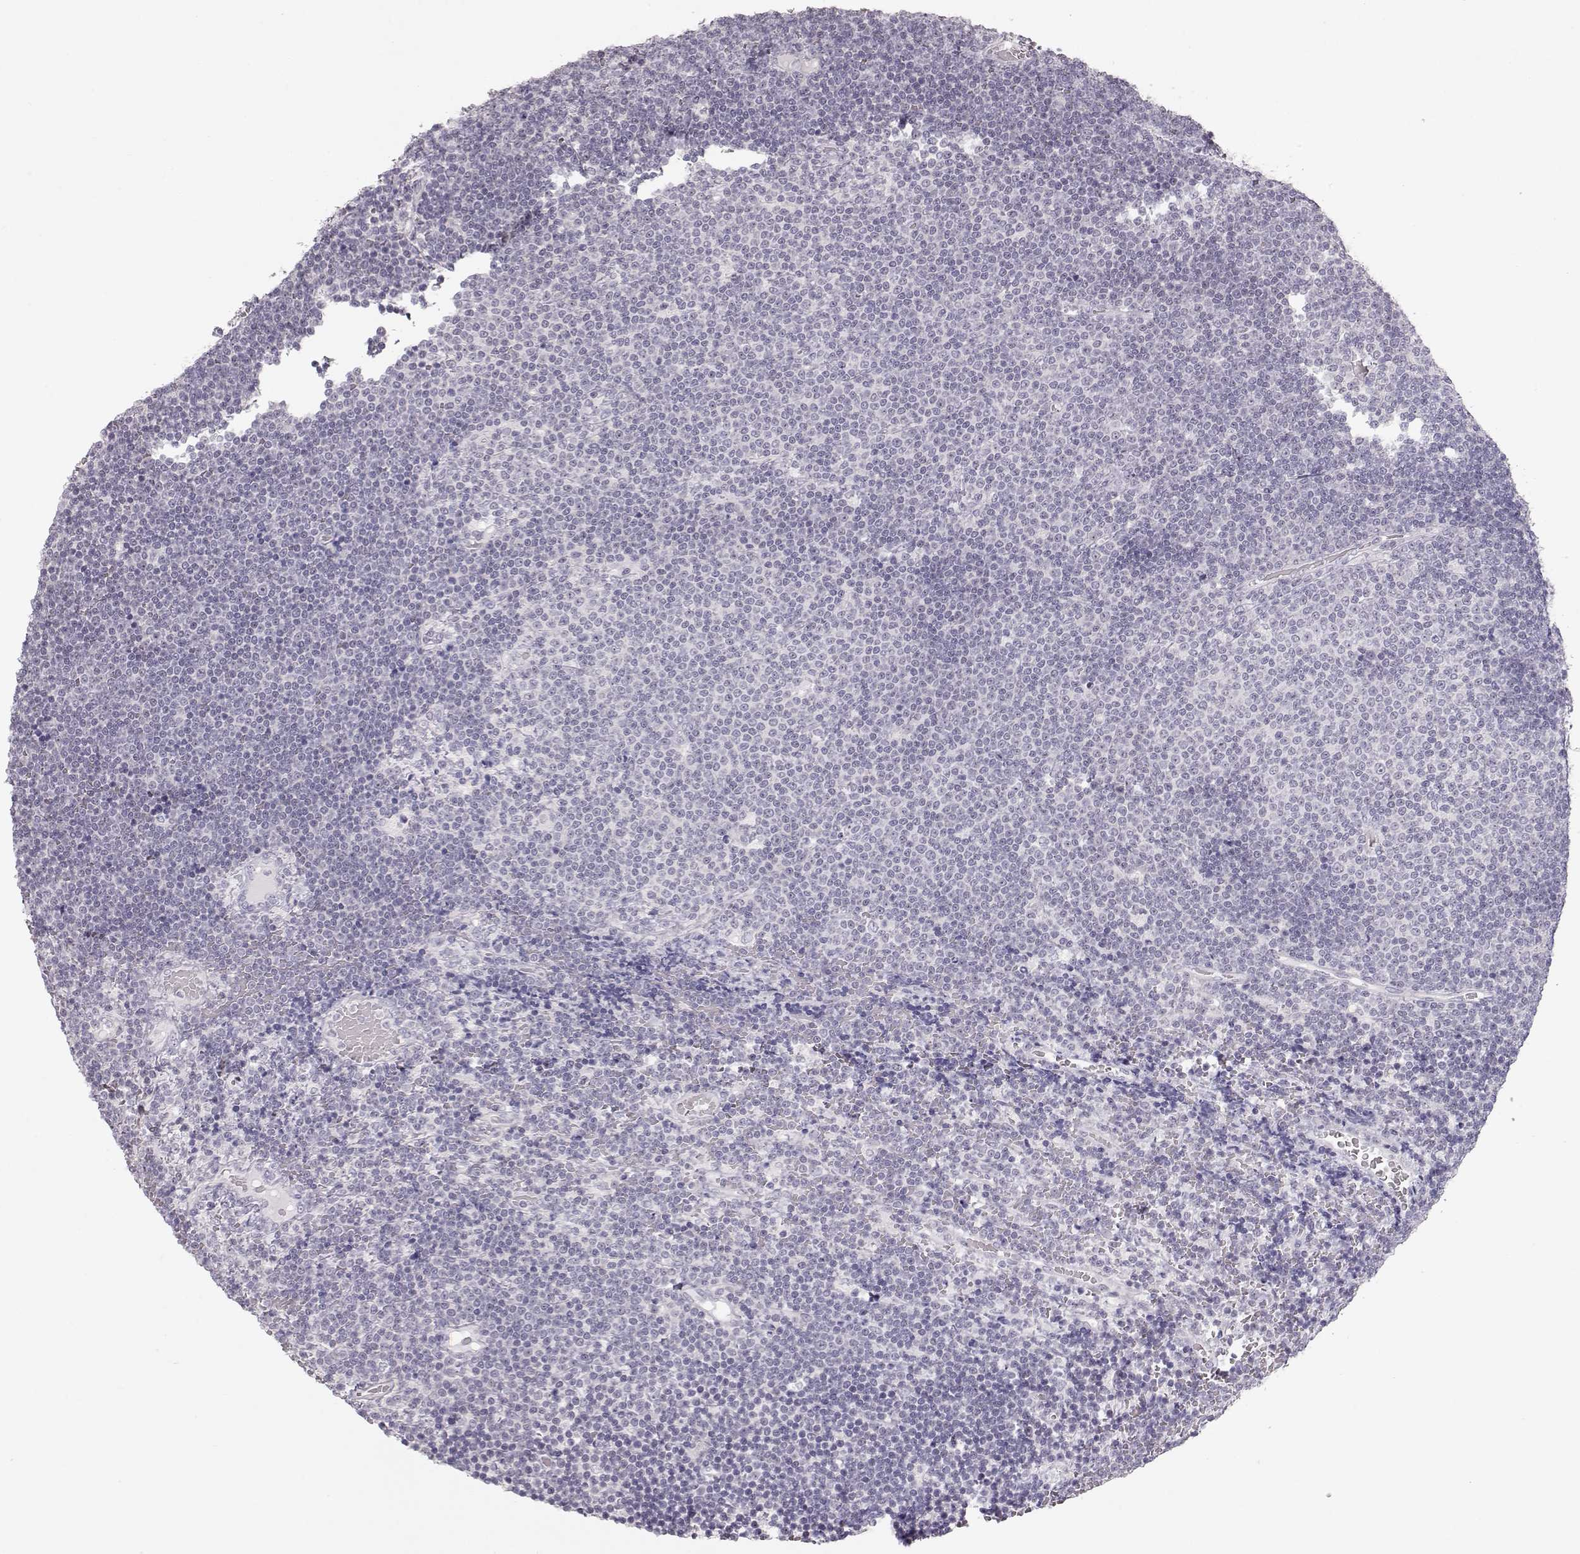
{"staining": {"intensity": "negative", "quantity": "none", "location": "none"}, "tissue": "lymphoma", "cell_type": "Tumor cells", "image_type": "cancer", "snomed": [{"axis": "morphology", "description": "Malignant lymphoma, non-Hodgkin's type, Low grade"}, {"axis": "topography", "description": "Brain"}], "caption": "Tumor cells show no significant protein positivity in malignant lymphoma, non-Hodgkin's type (low-grade).", "gene": "FAM205A", "patient": {"sex": "female", "age": 66}}